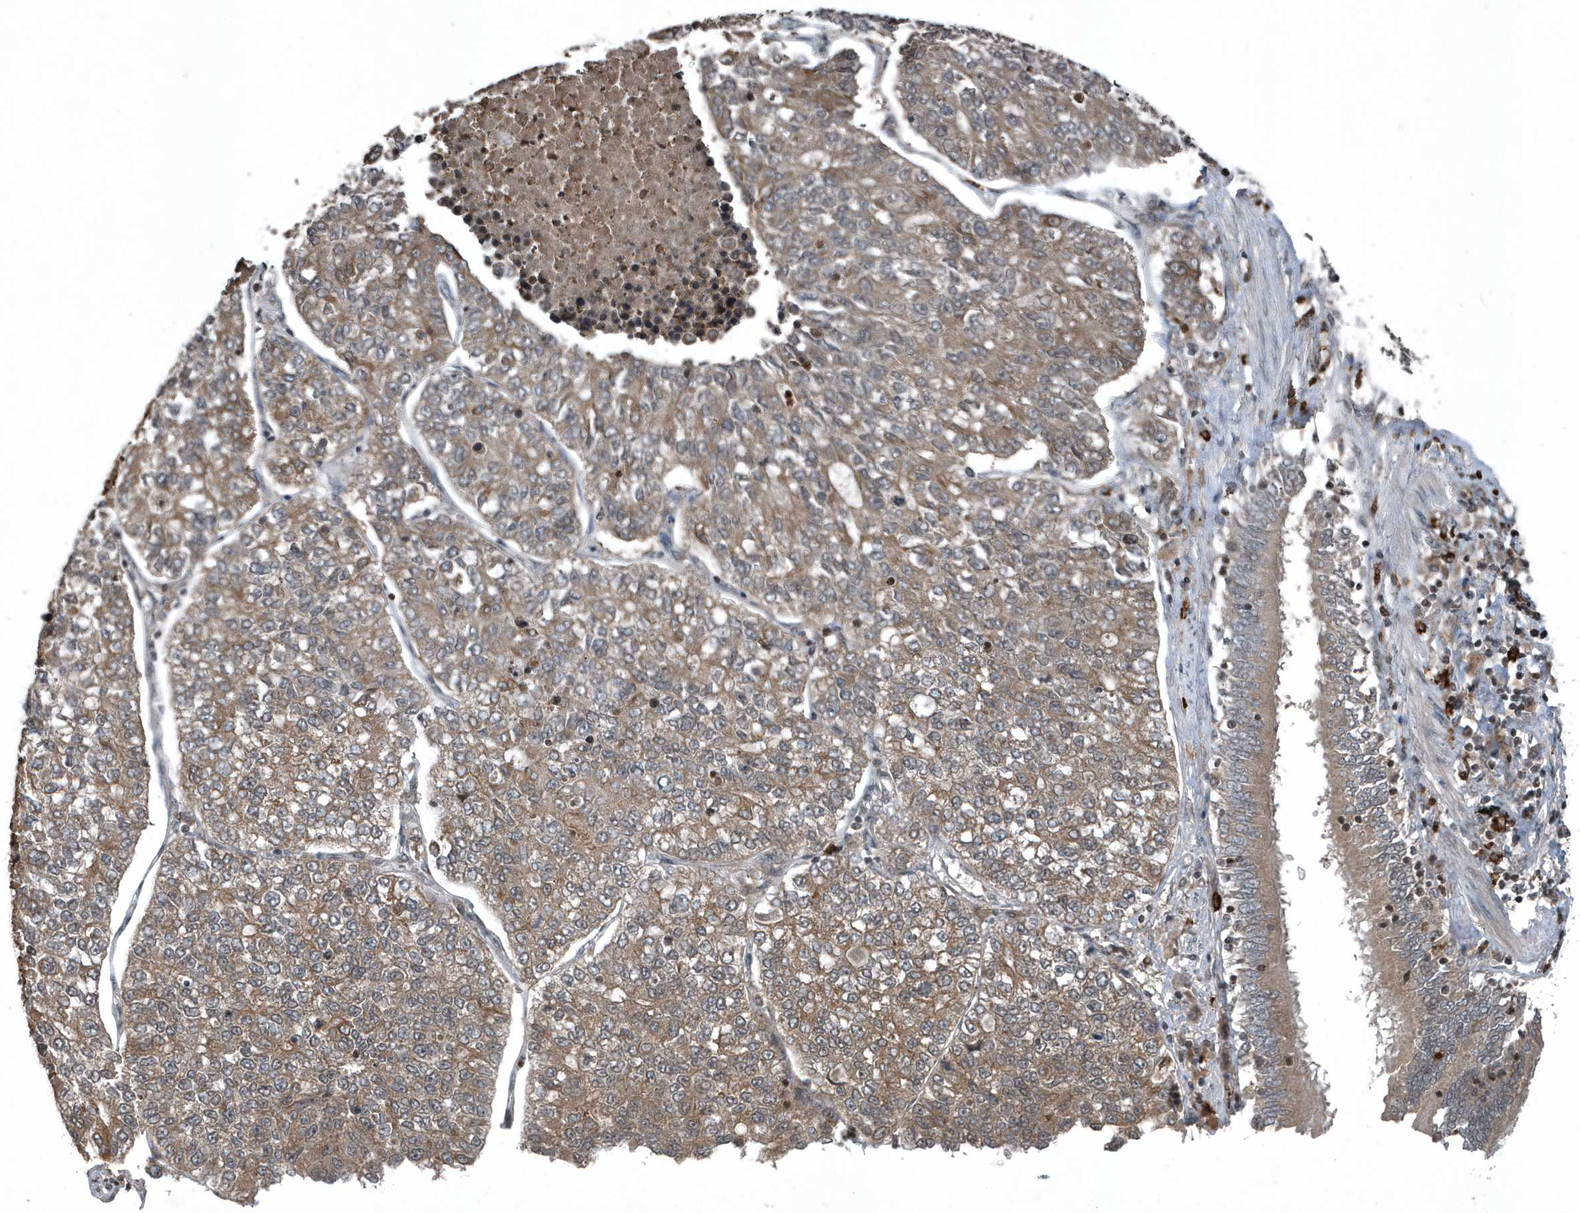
{"staining": {"intensity": "moderate", "quantity": ">75%", "location": "cytoplasmic/membranous"}, "tissue": "lung cancer", "cell_type": "Tumor cells", "image_type": "cancer", "snomed": [{"axis": "morphology", "description": "Adenocarcinoma, NOS"}, {"axis": "topography", "description": "Lung"}], "caption": "Lung cancer (adenocarcinoma) stained for a protein exhibits moderate cytoplasmic/membranous positivity in tumor cells.", "gene": "EIF2B1", "patient": {"sex": "male", "age": 49}}